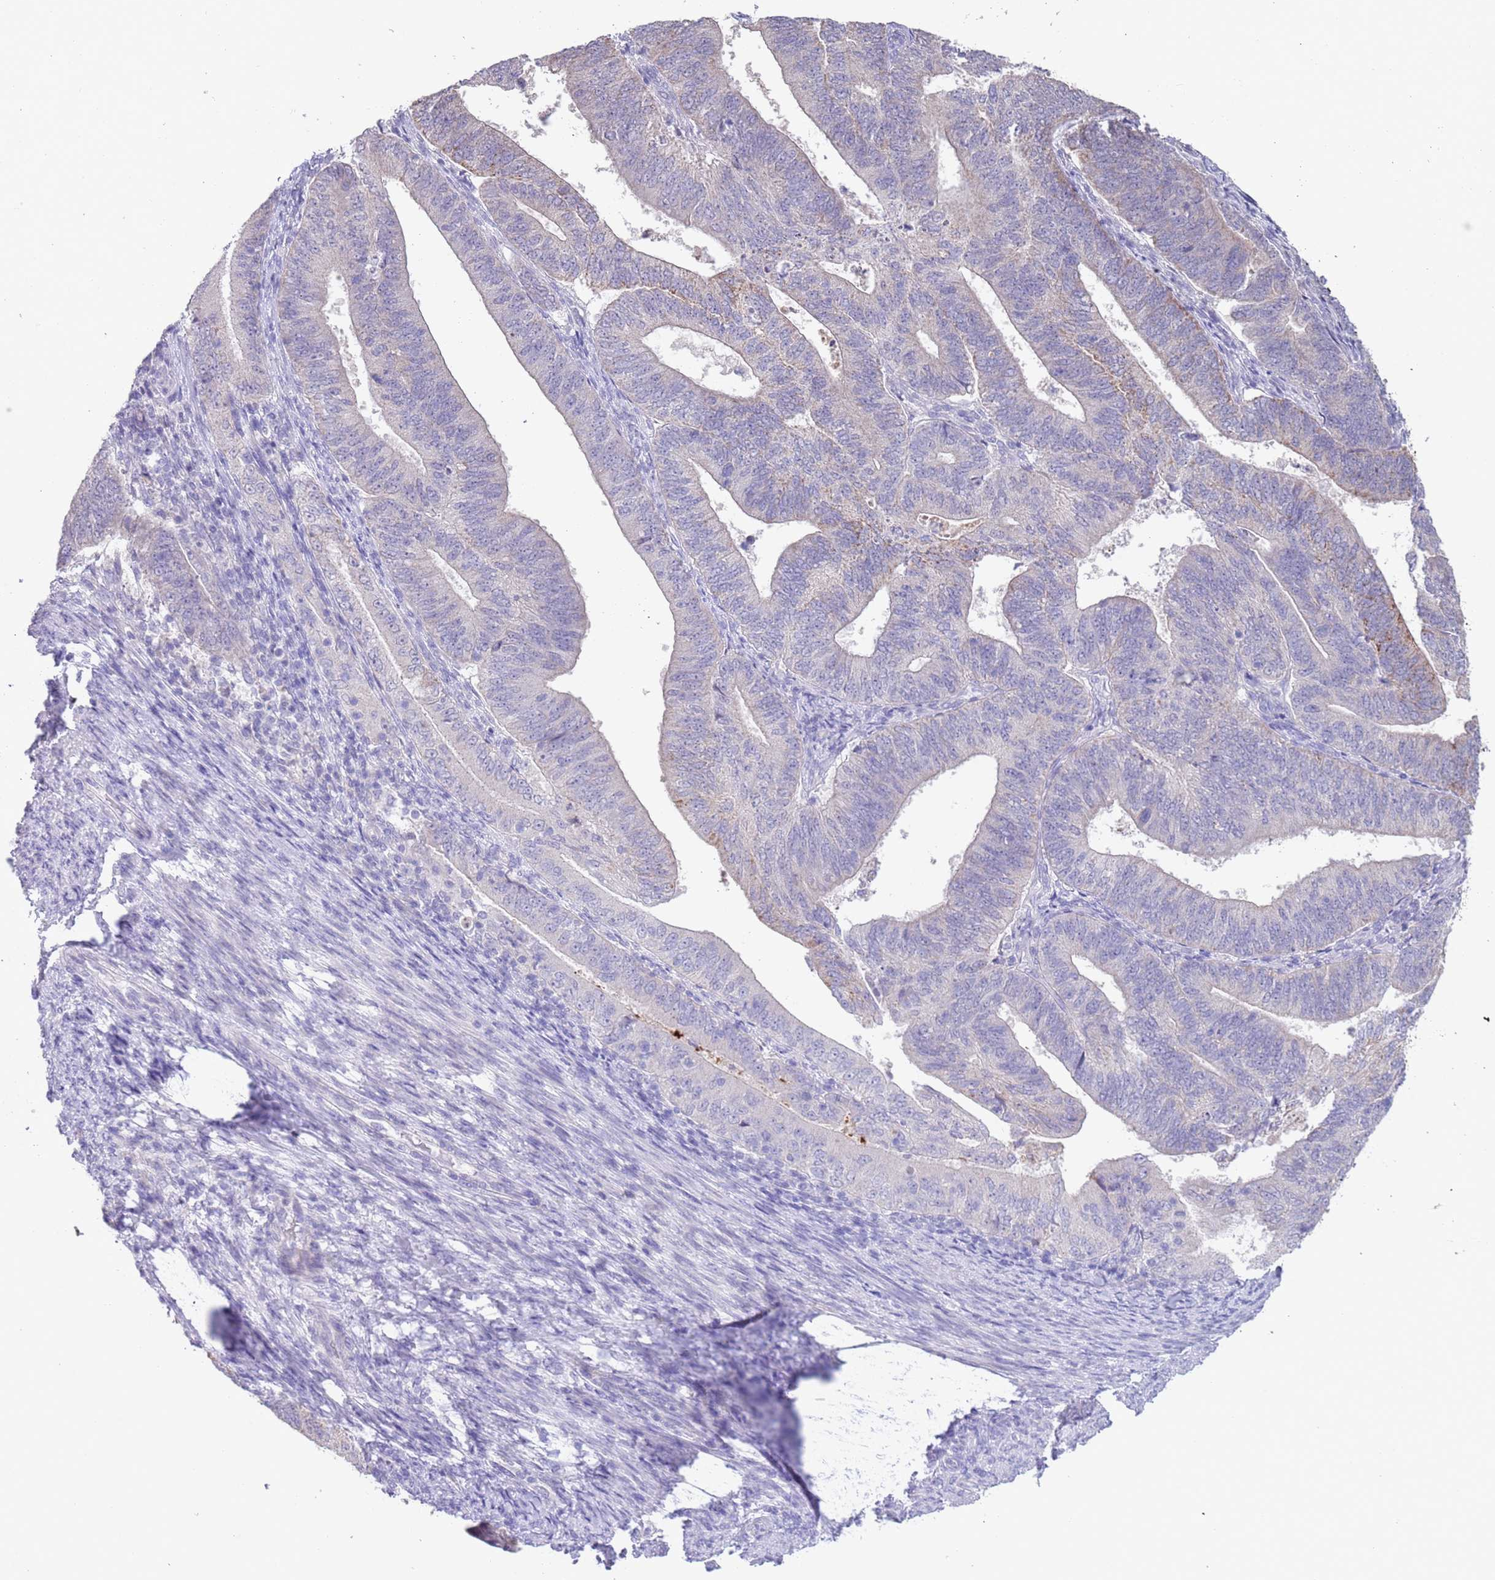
{"staining": {"intensity": "negative", "quantity": "none", "location": "none"}, "tissue": "endometrial cancer", "cell_type": "Tumor cells", "image_type": "cancer", "snomed": [{"axis": "morphology", "description": "Adenocarcinoma, NOS"}, {"axis": "topography", "description": "Endometrium"}], "caption": "The histopathology image demonstrates no significant staining in tumor cells of endometrial cancer.", "gene": "SPIRE2", "patient": {"sex": "female", "age": 70}}